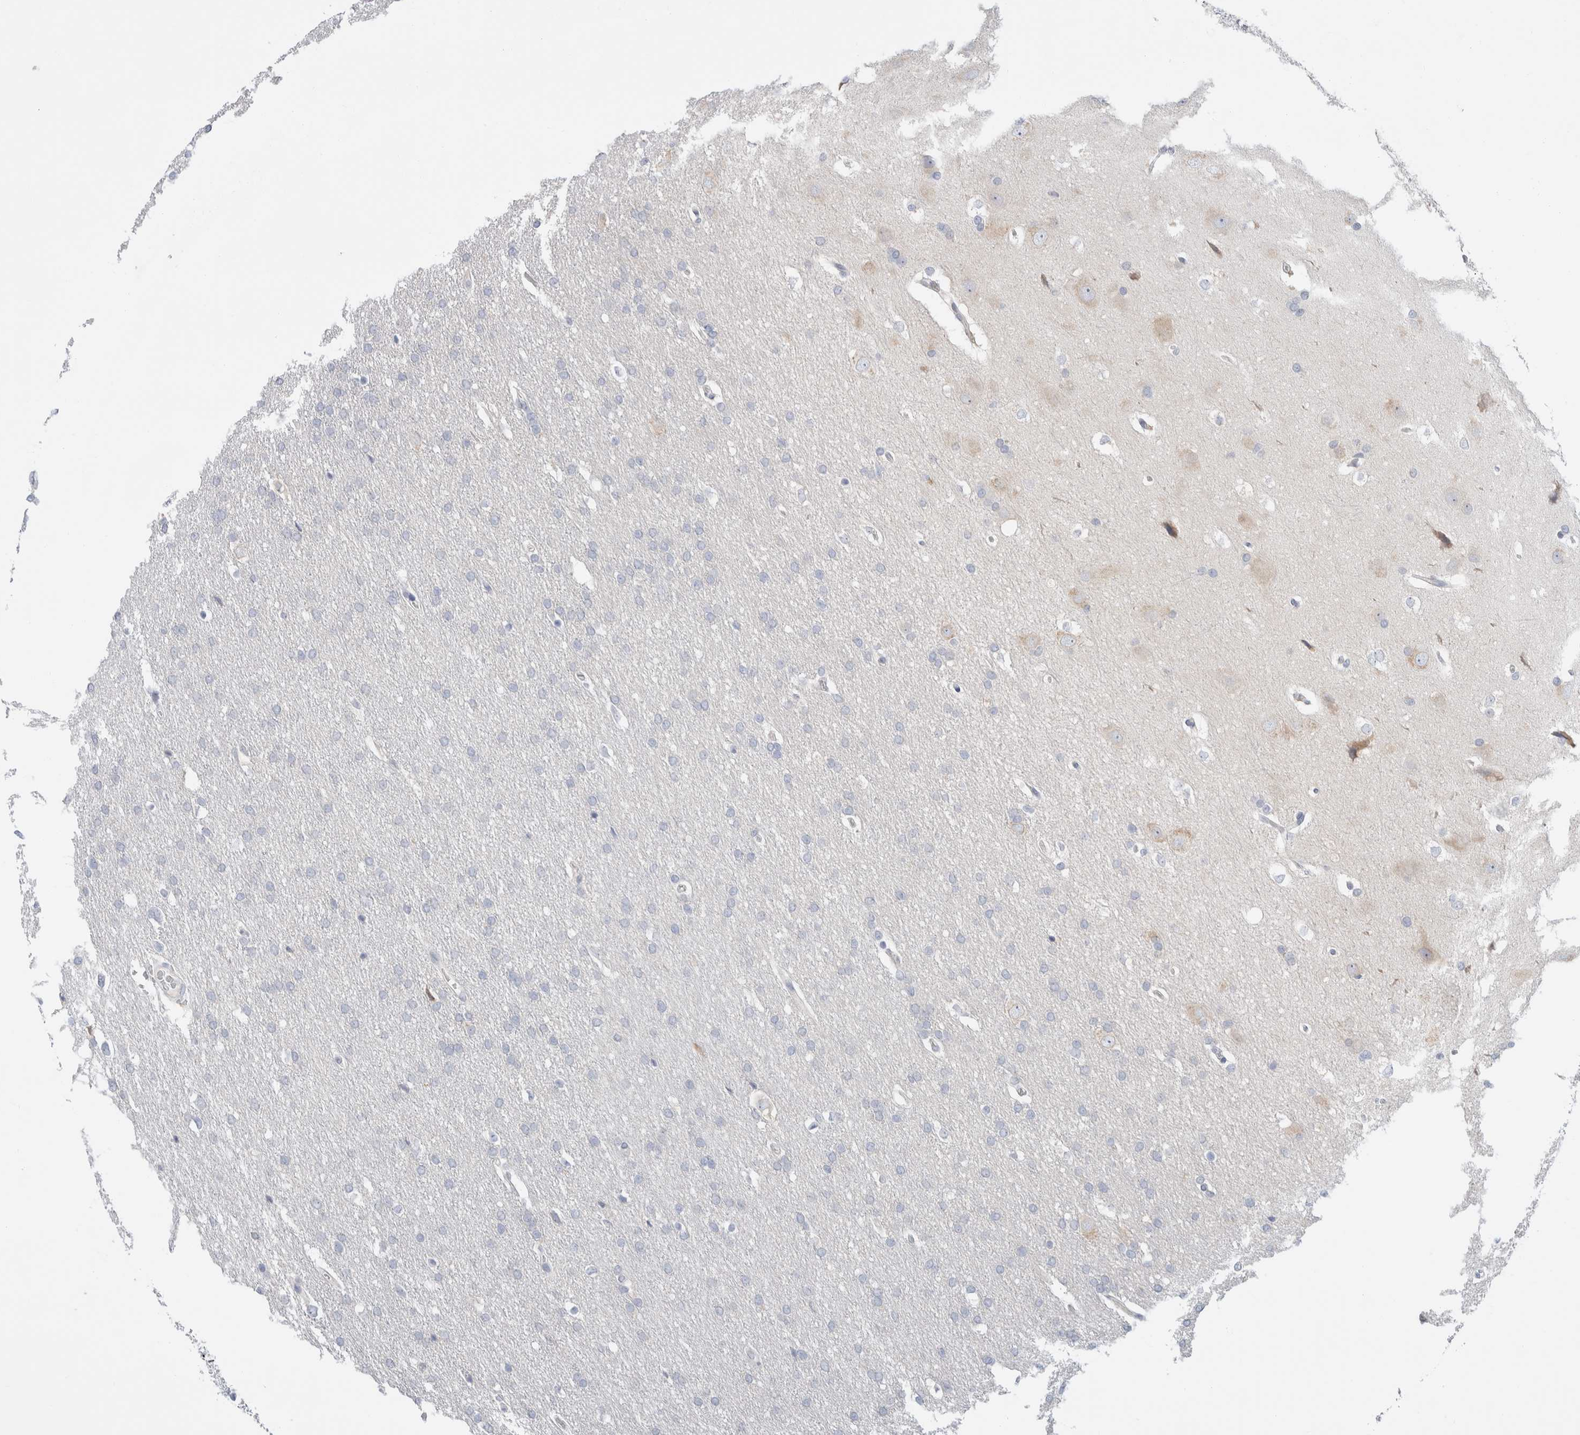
{"staining": {"intensity": "negative", "quantity": "none", "location": "none"}, "tissue": "glioma", "cell_type": "Tumor cells", "image_type": "cancer", "snomed": [{"axis": "morphology", "description": "Glioma, malignant, Low grade"}, {"axis": "topography", "description": "Brain"}], "caption": "Tumor cells are negative for protein expression in human low-grade glioma (malignant).", "gene": "RUSF1", "patient": {"sex": "female", "age": 37}}